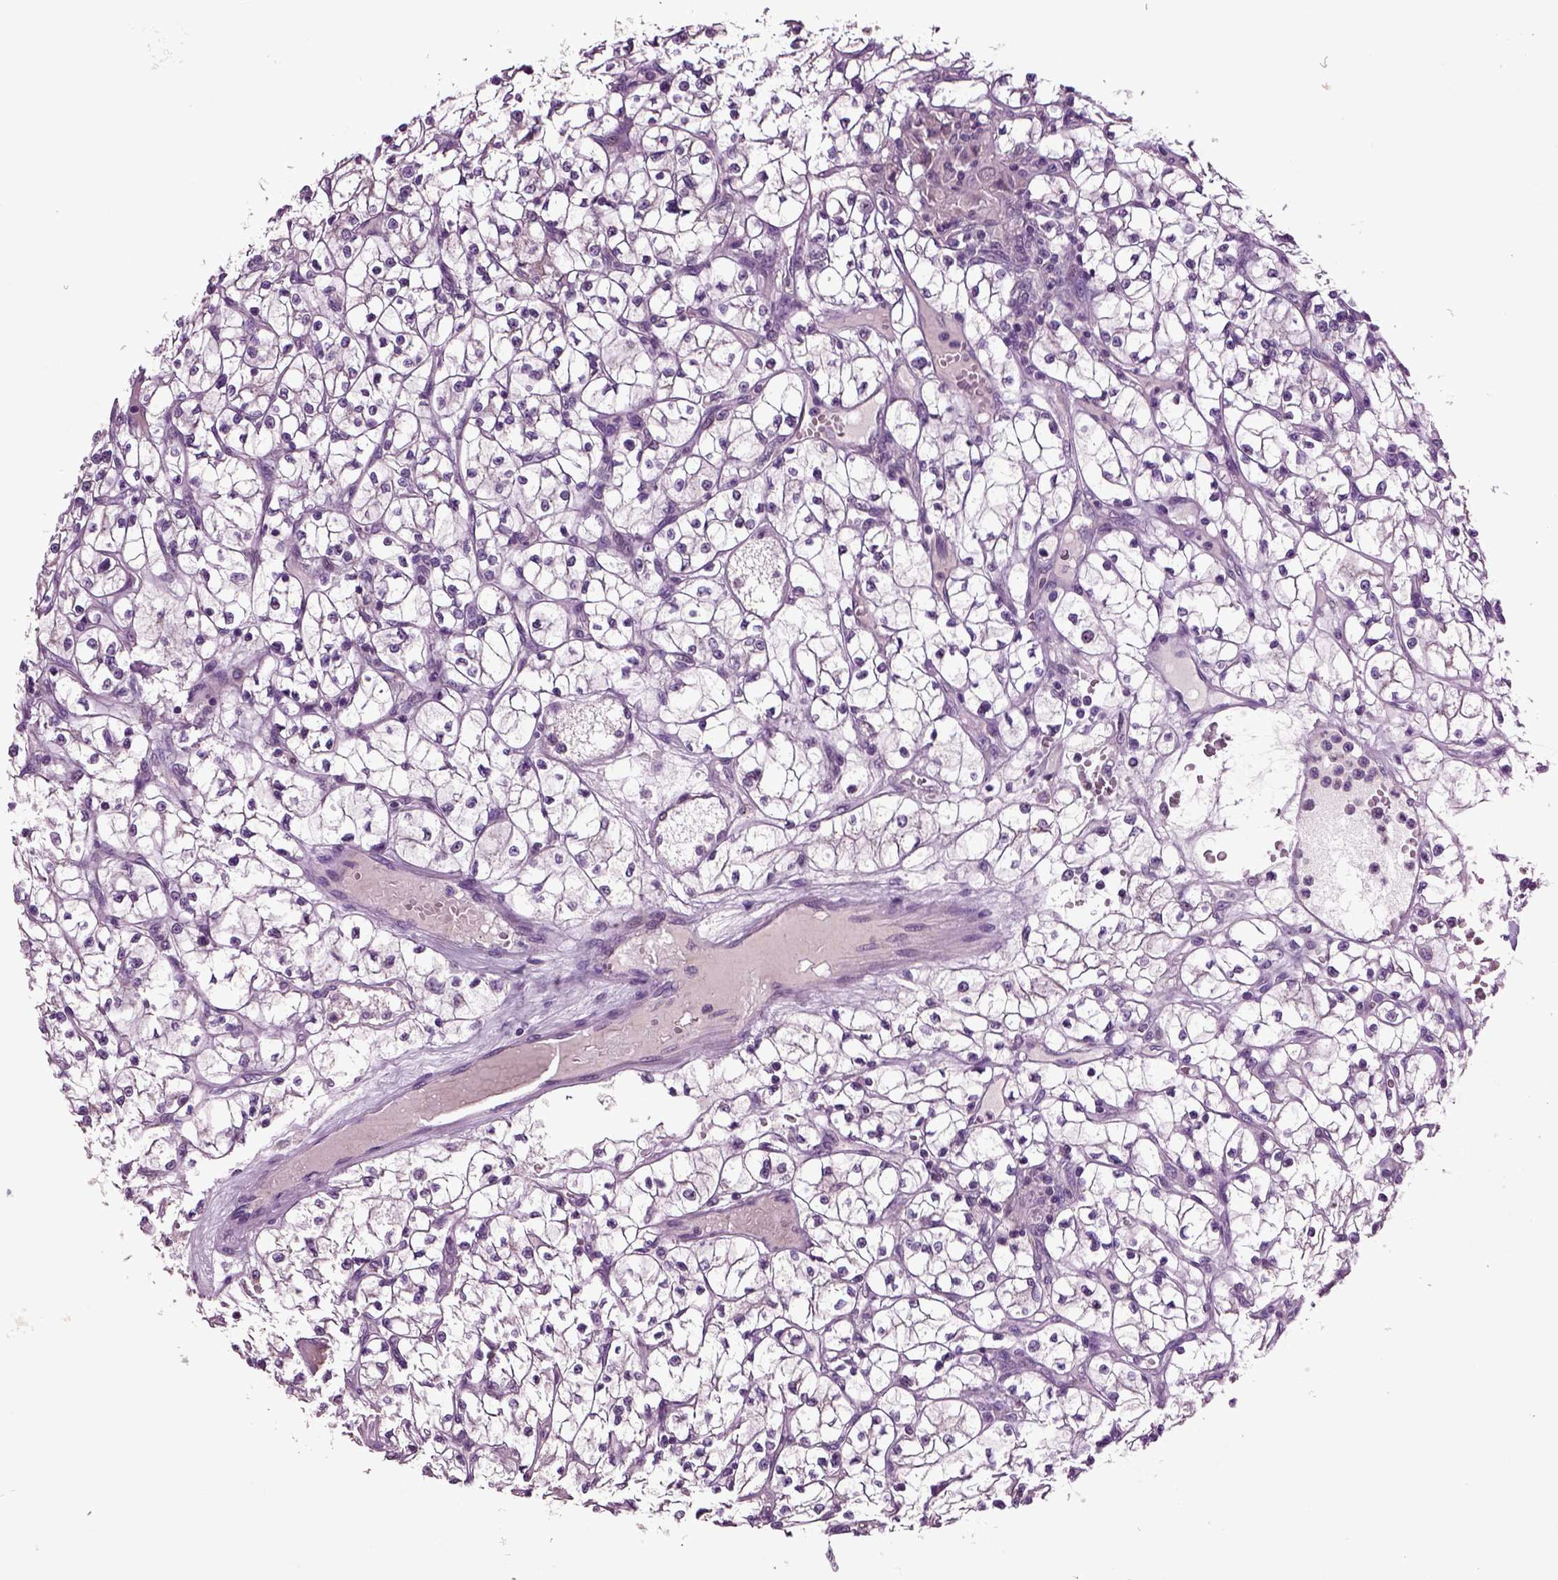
{"staining": {"intensity": "negative", "quantity": "none", "location": "none"}, "tissue": "renal cancer", "cell_type": "Tumor cells", "image_type": "cancer", "snomed": [{"axis": "morphology", "description": "Adenocarcinoma, NOS"}, {"axis": "topography", "description": "Kidney"}], "caption": "There is no significant expression in tumor cells of adenocarcinoma (renal). The staining is performed using DAB (3,3'-diaminobenzidine) brown chromogen with nuclei counter-stained in using hematoxylin.", "gene": "CRHR1", "patient": {"sex": "female", "age": 64}}